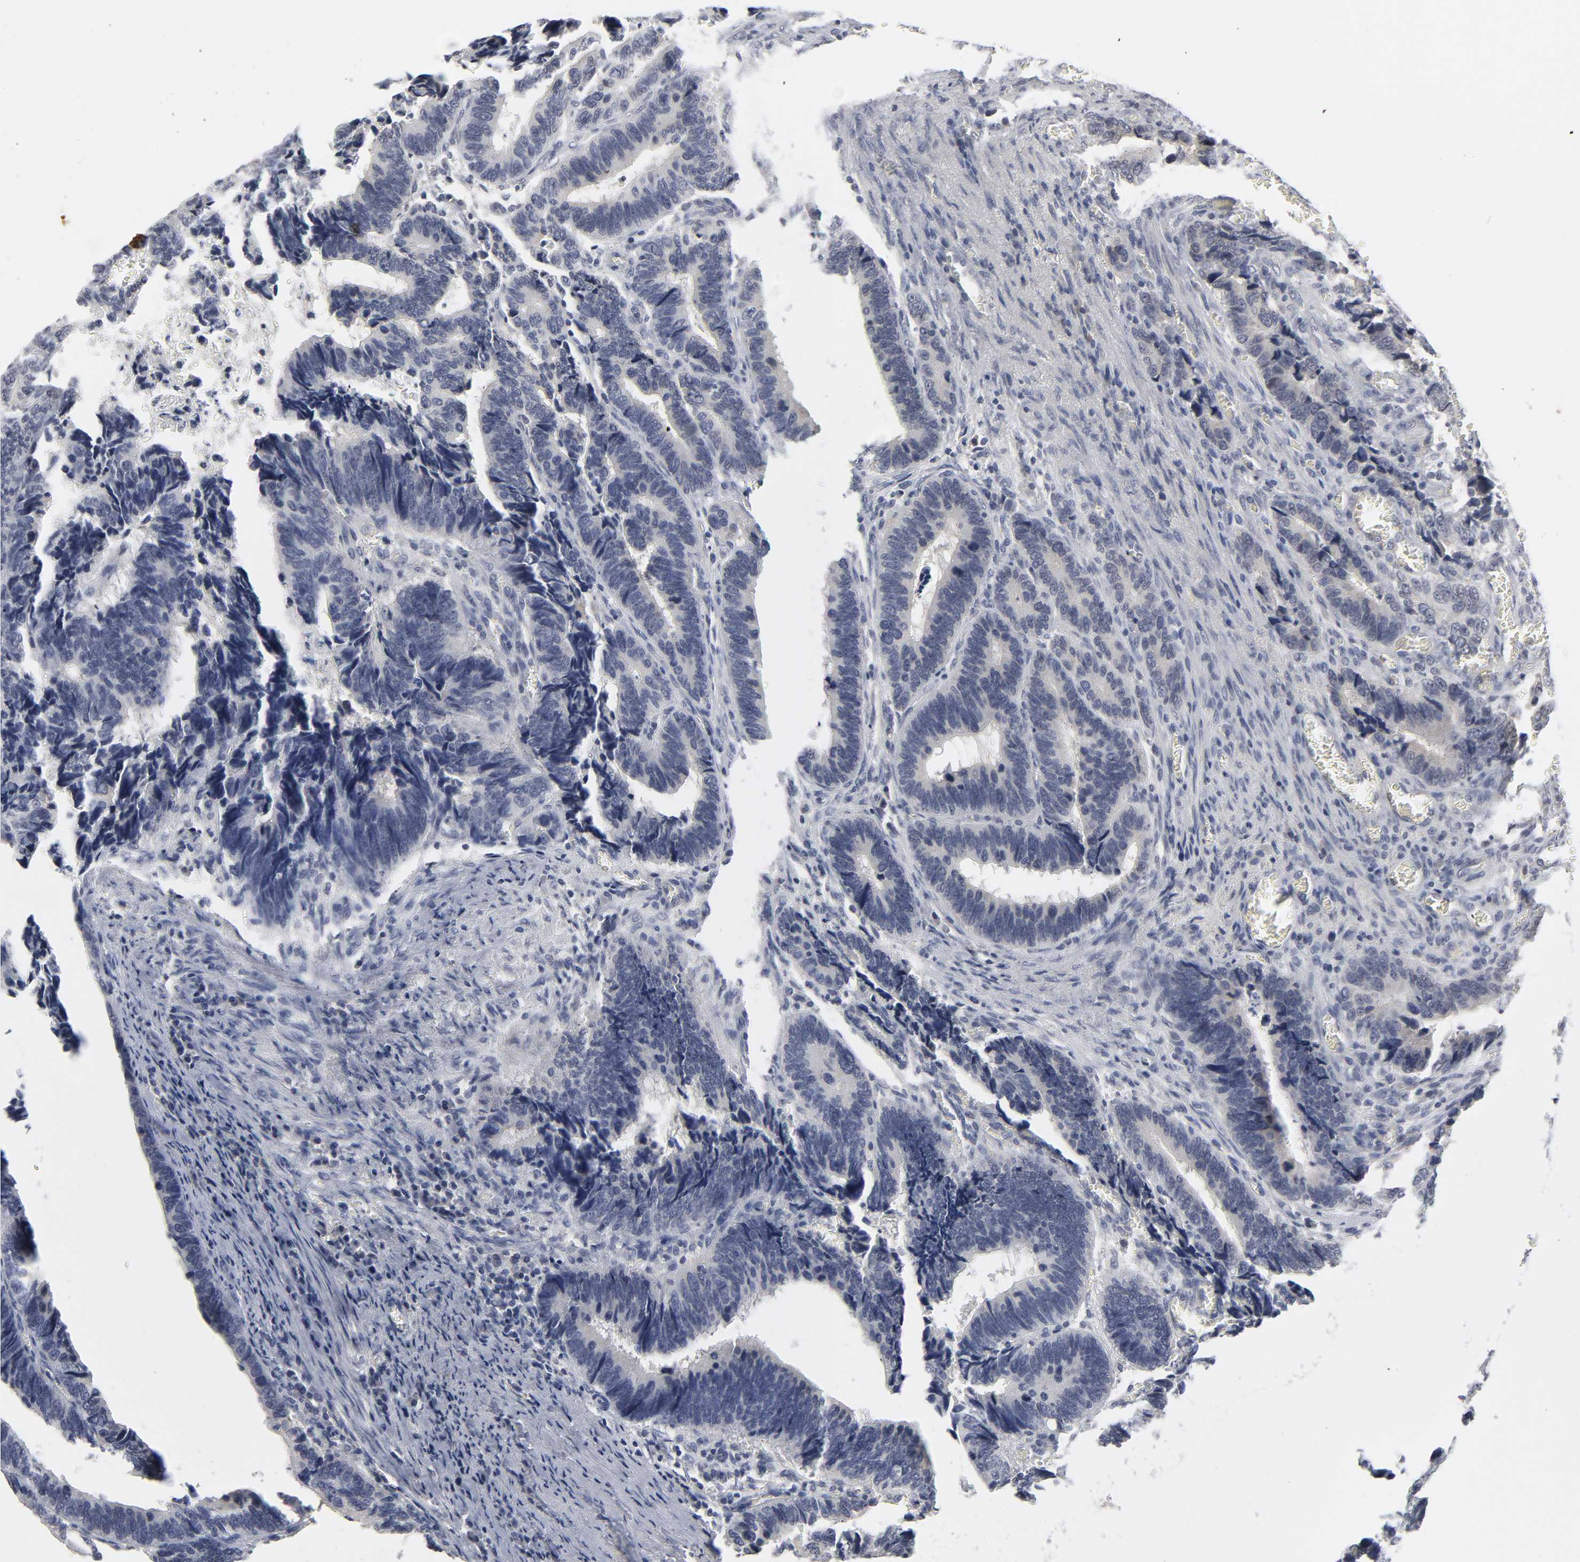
{"staining": {"intensity": "negative", "quantity": "none", "location": "none"}, "tissue": "colorectal cancer", "cell_type": "Tumor cells", "image_type": "cancer", "snomed": [{"axis": "morphology", "description": "Adenocarcinoma, NOS"}, {"axis": "topography", "description": "Colon"}], "caption": "Immunohistochemical staining of human colorectal cancer (adenocarcinoma) shows no significant positivity in tumor cells.", "gene": "TCAP", "patient": {"sex": "male", "age": 72}}